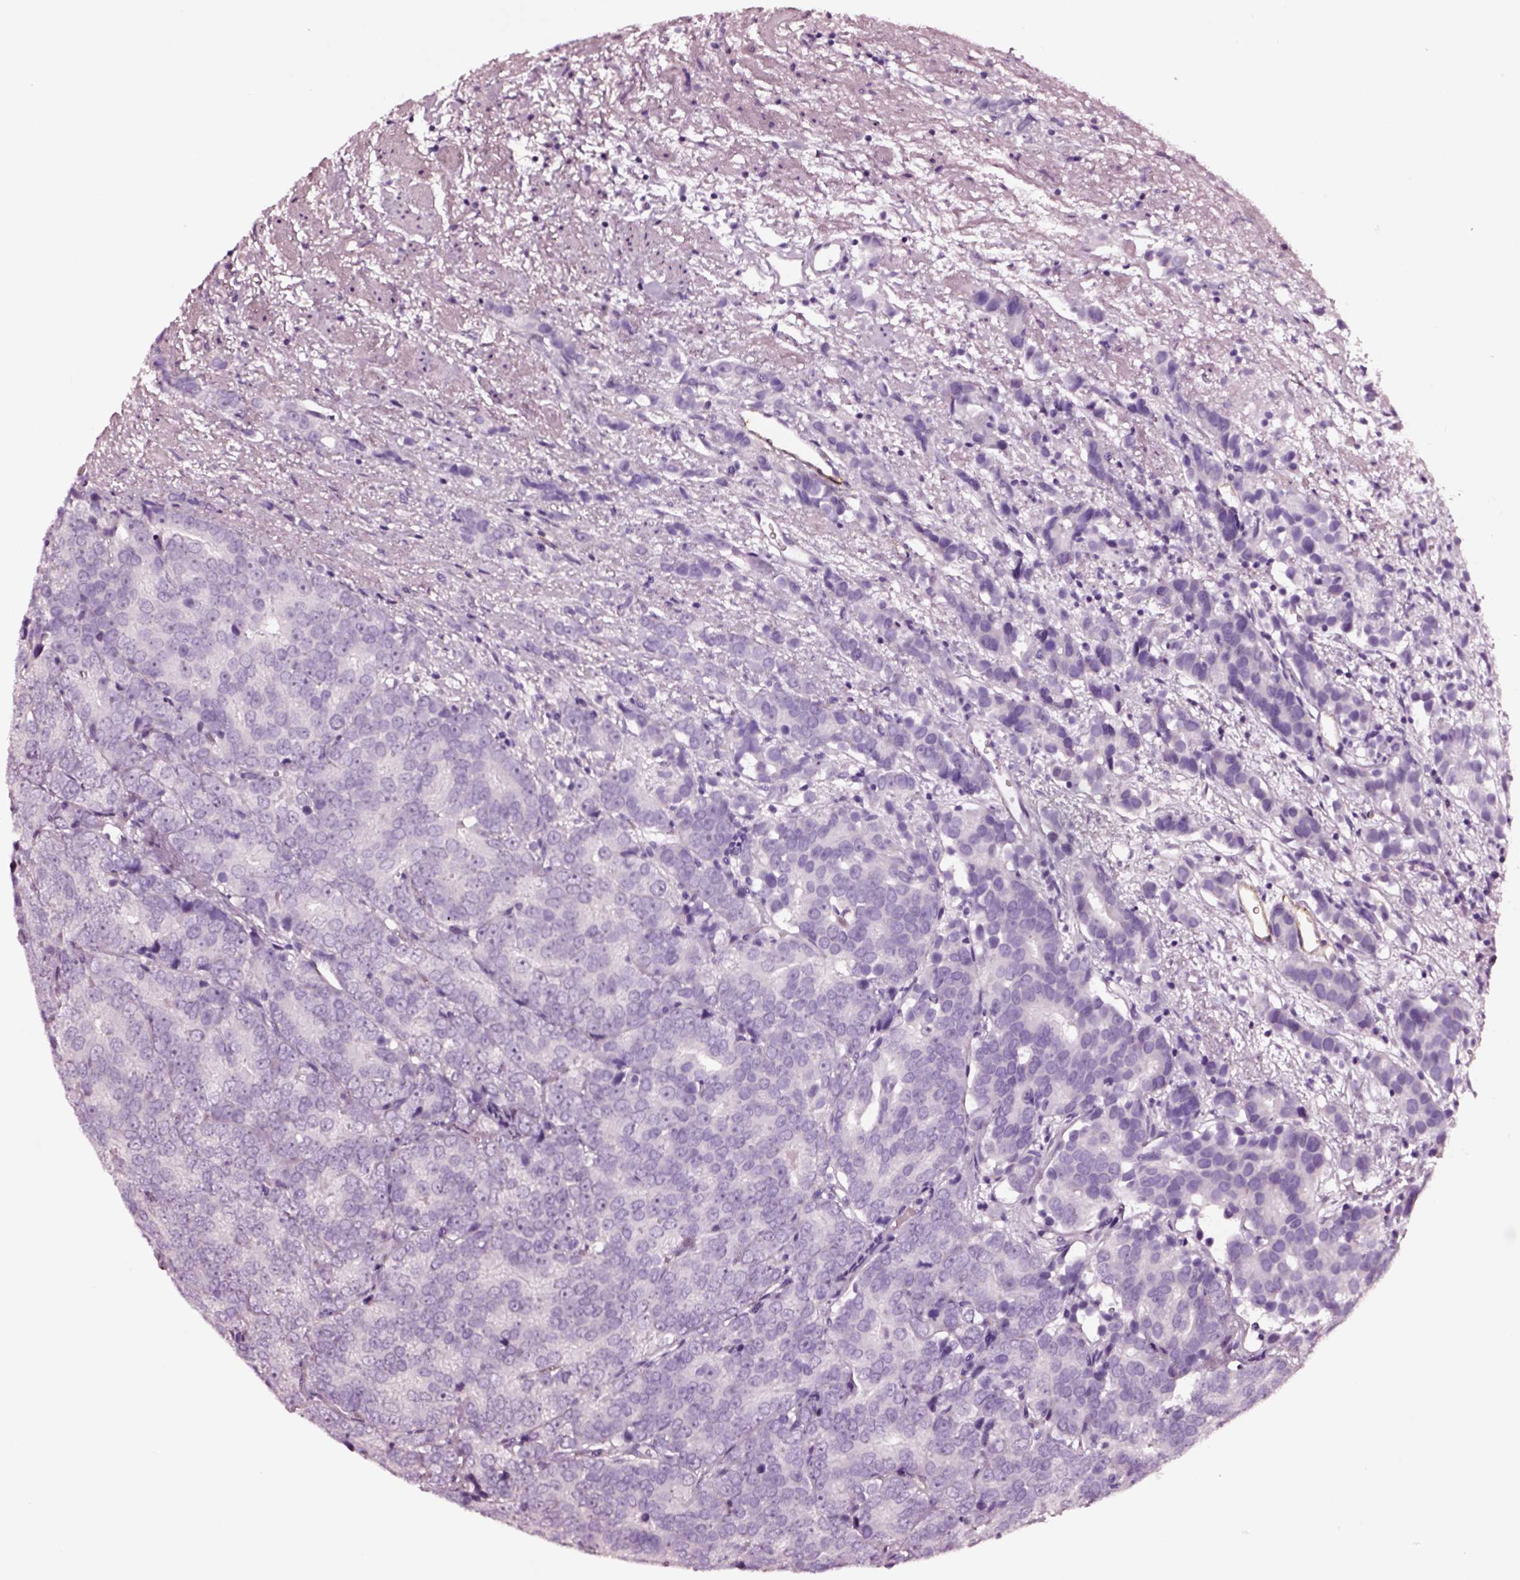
{"staining": {"intensity": "negative", "quantity": "none", "location": "none"}, "tissue": "prostate cancer", "cell_type": "Tumor cells", "image_type": "cancer", "snomed": [{"axis": "morphology", "description": "Adenocarcinoma, High grade"}, {"axis": "topography", "description": "Prostate"}], "caption": "A high-resolution photomicrograph shows immunohistochemistry (IHC) staining of prostate high-grade adenocarcinoma, which exhibits no significant staining in tumor cells.", "gene": "DPEP1", "patient": {"sex": "male", "age": 90}}